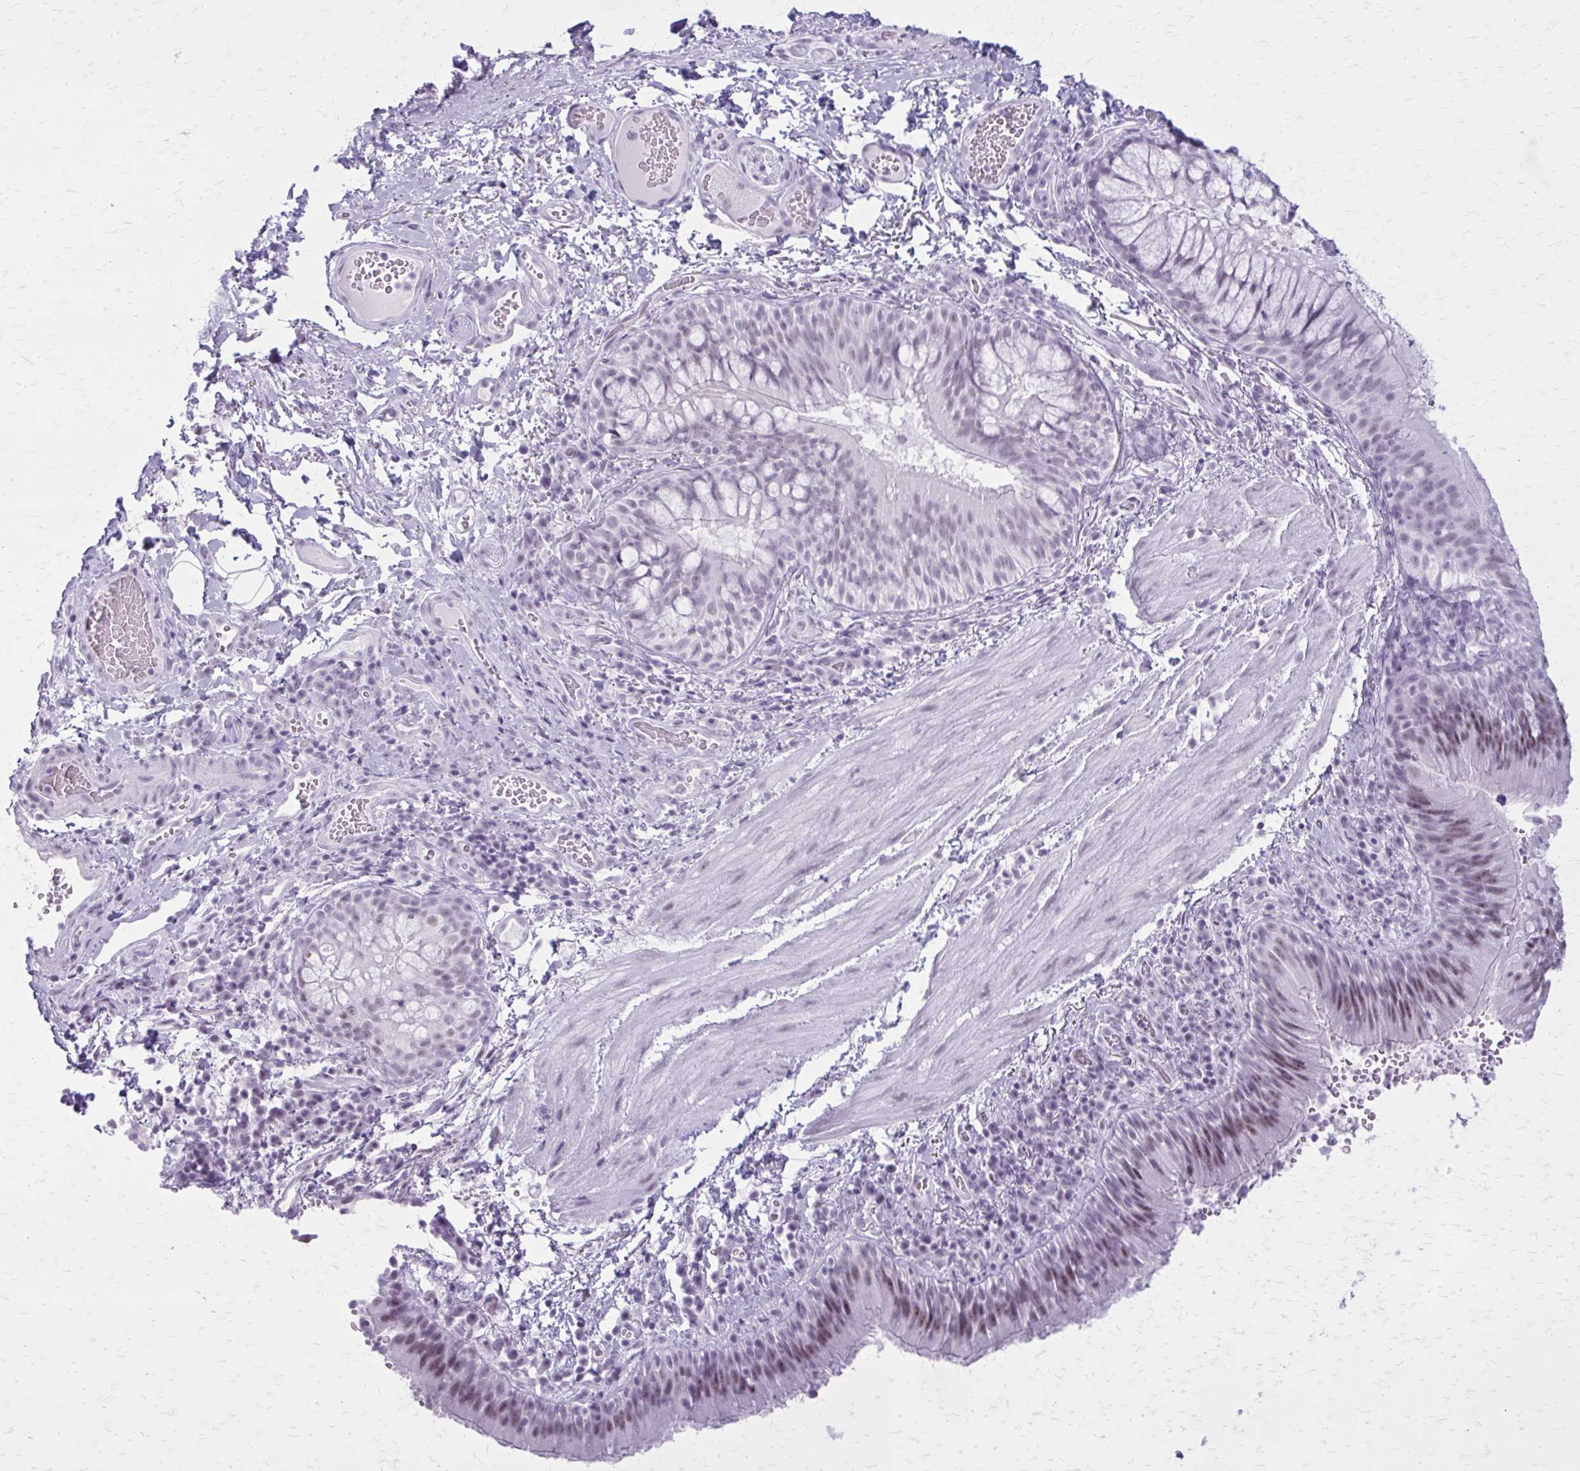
{"staining": {"intensity": "weak", "quantity": "25%-75%", "location": "nuclear"}, "tissue": "bronchus", "cell_type": "Respiratory epithelial cells", "image_type": "normal", "snomed": [{"axis": "morphology", "description": "Normal tissue, NOS"}, {"axis": "topography", "description": "Lymph node"}, {"axis": "topography", "description": "Bronchus"}], "caption": "Unremarkable bronchus was stained to show a protein in brown. There is low levels of weak nuclear positivity in approximately 25%-75% of respiratory epithelial cells.", "gene": "GAD1", "patient": {"sex": "male", "age": 56}}